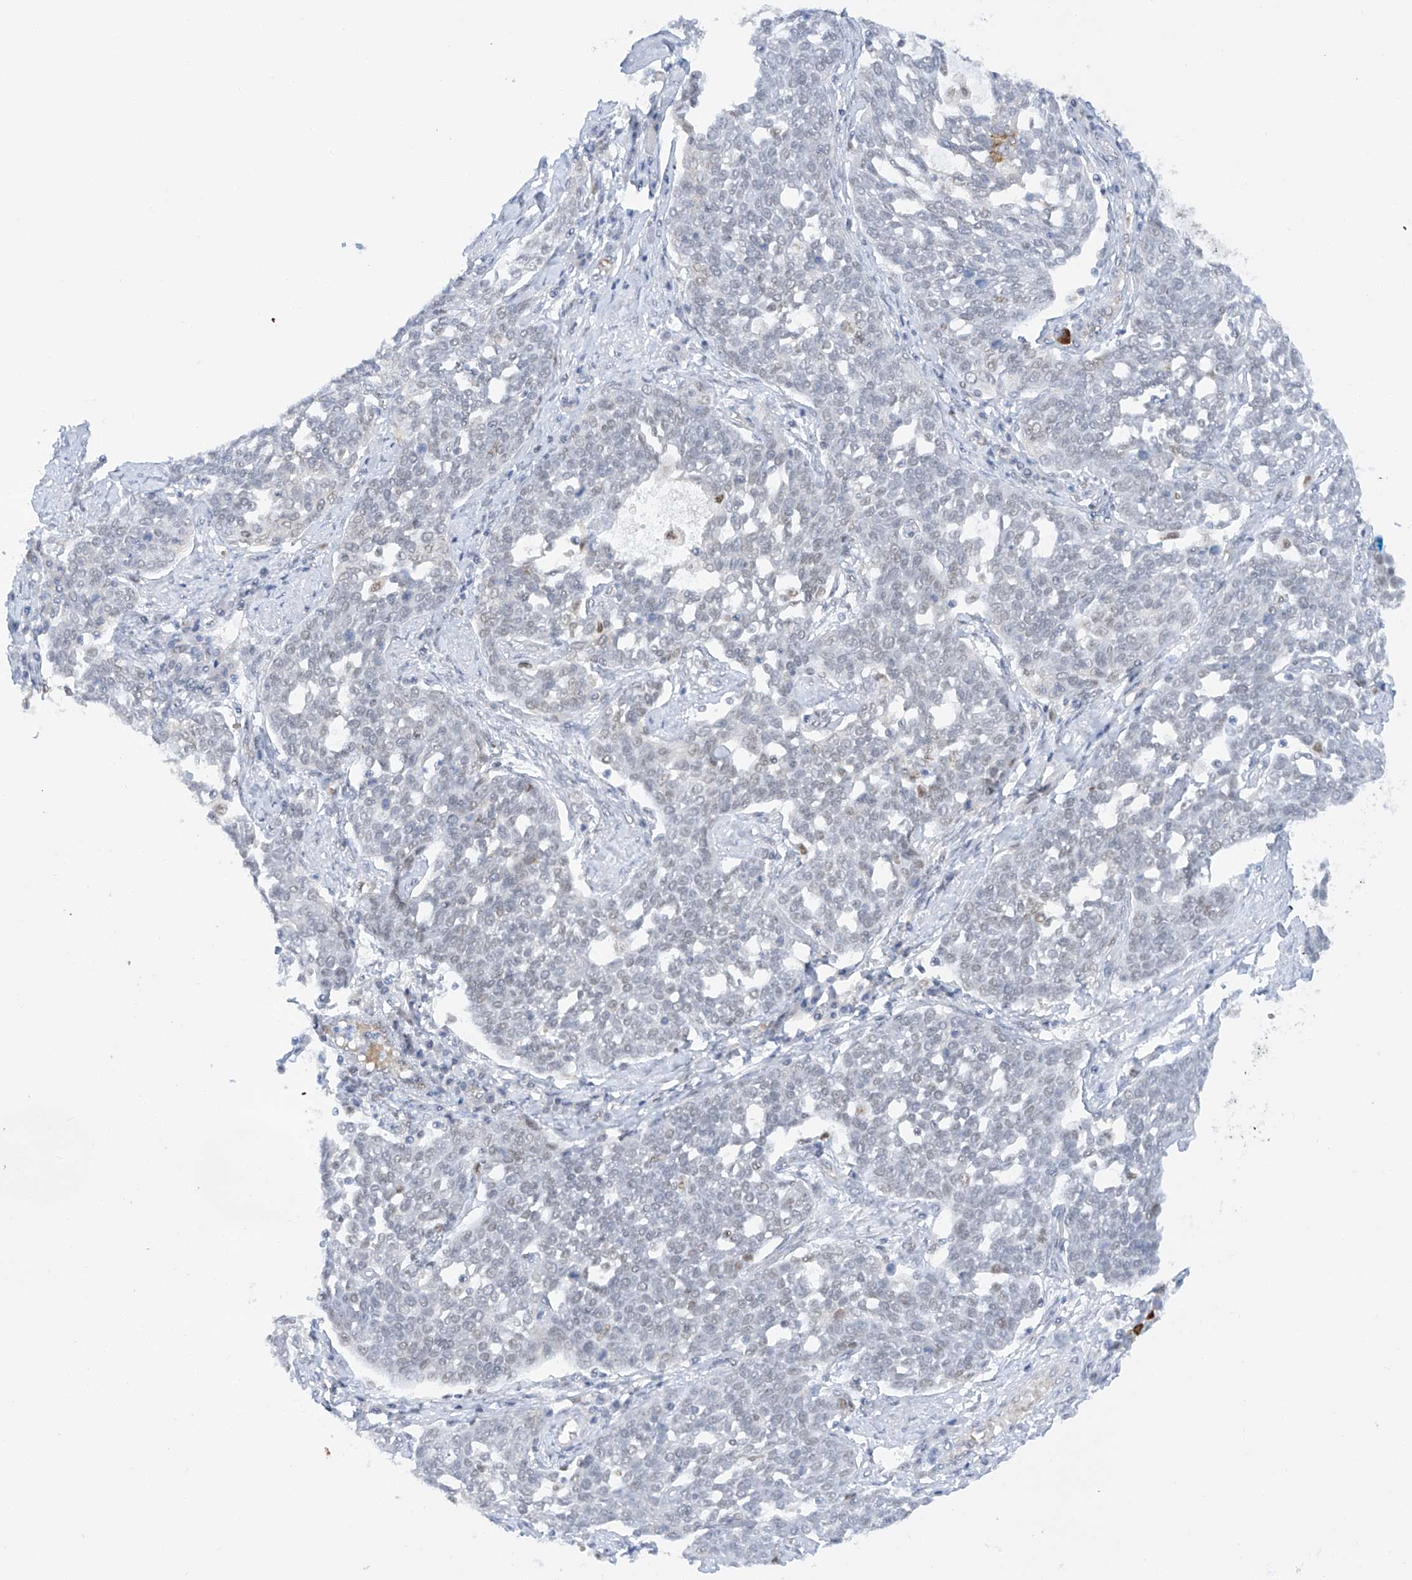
{"staining": {"intensity": "strong", "quantity": "<25%", "location": "cytoplasmic/membranous"}, "tissue": "cervical cancer", "cell_type": "Tumor cells", "image_type": "cancer", "snomed": [{"axis": "morphology", "description": "Squamous cell carcinoma, NOS"}, {"axis": "topography", "description": "Cervix"}], "caption": "Human cervical cancer stained with a protein marker shows strong staining in tumor cells.", "gene": "POGK", "patient": {"sex": "female", "age": 34}}